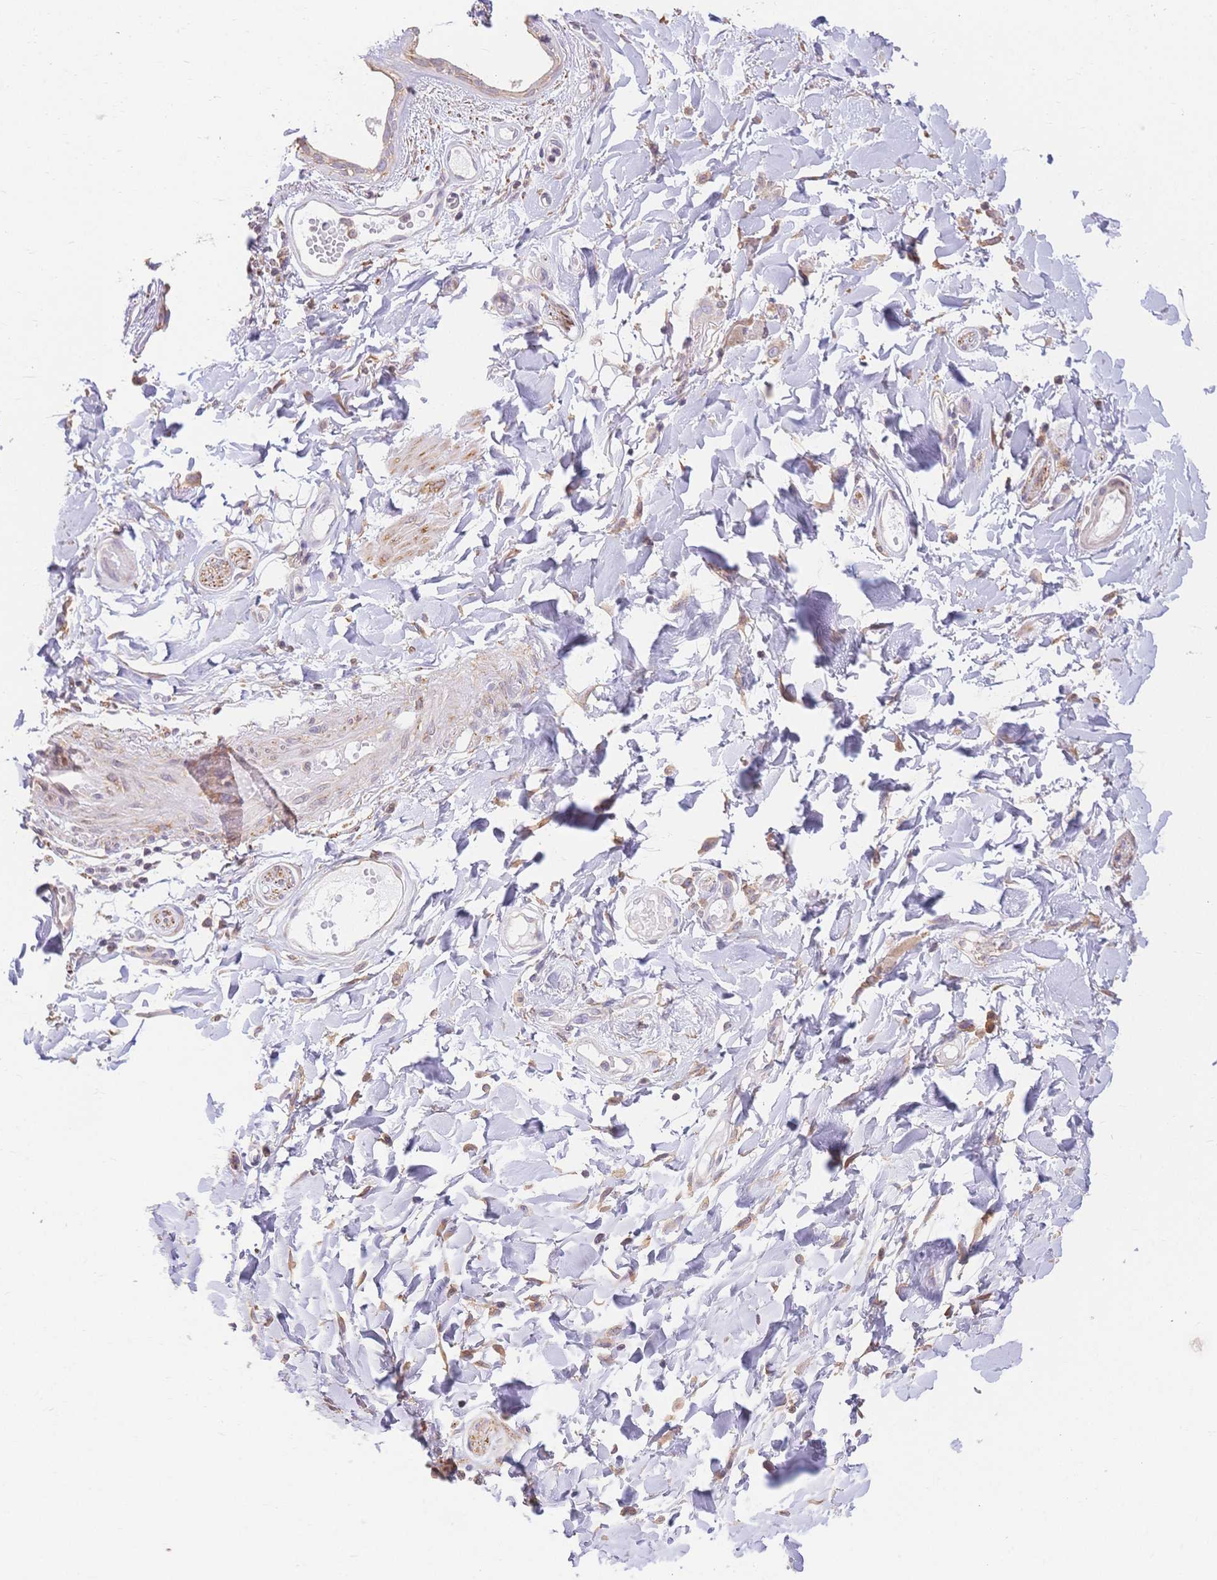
{"staining": {"intensity": "negative", "quantity": "none", "location": "none"}, "tissue": "adipose tissue", "cell_type": "Adipocytes", "image_type": "normal", "snomed": [{"axis": "morphology", "description": "Normal tissue, NOS"}, {"axis": "topography", "description": "Anal"}, {"axis": "topography", "description": "Peripheral nerve tissue"}], "caption": "This is an immunohistochemistry (IHC) photomicrograph of unremarkable human adipose tissue. There is no staining in adipocytes.", "gene": "HS3ST5", "patient": {"sex": "male", "age": 78}}